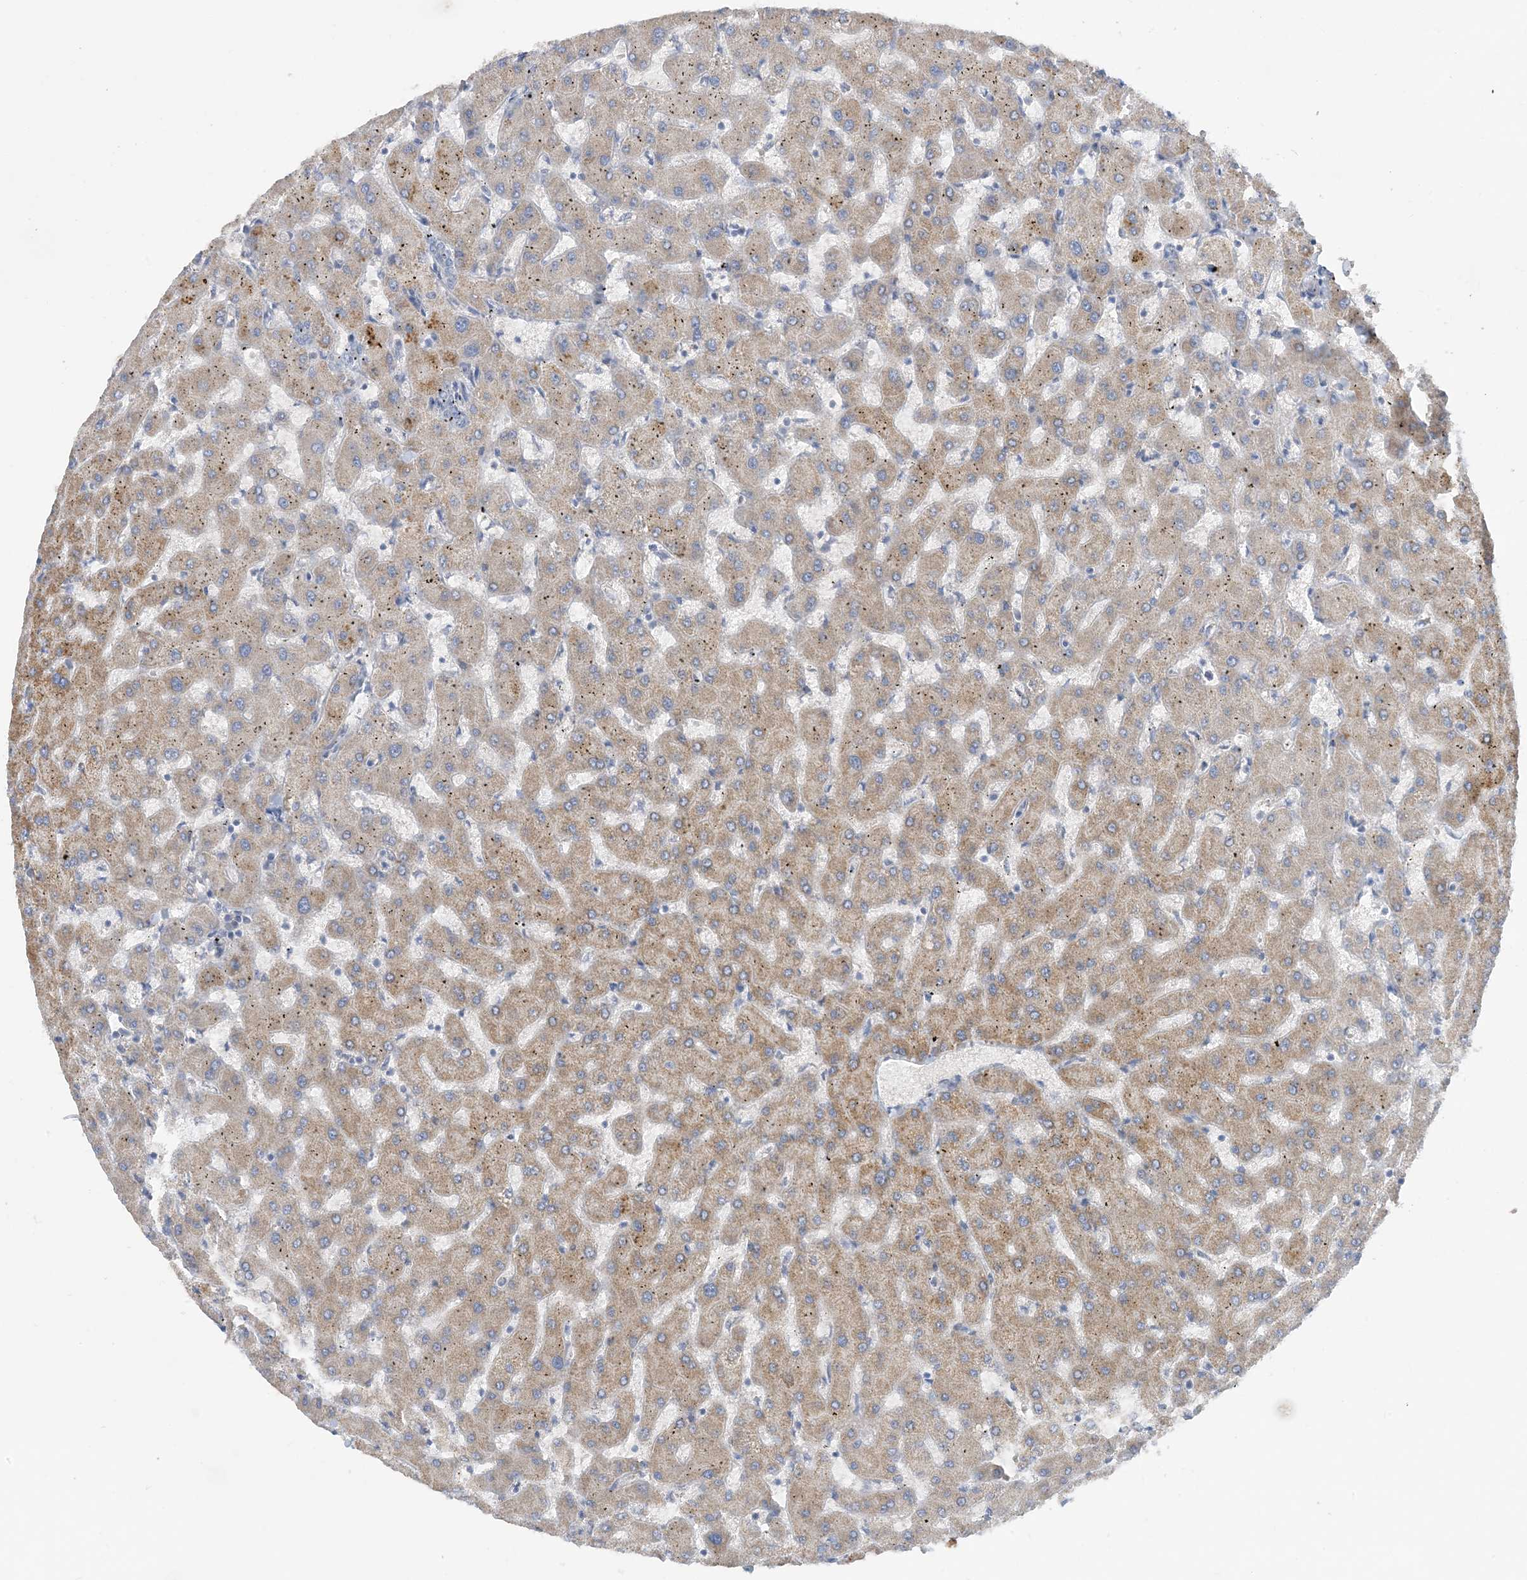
{"staining": {"intensity": "negative", "quantity": "none", "location": "none"}, "tissue": "liver", "cell_type": "Cholangiocytes", "image_type": "normal", "snomed": [{"axis": "morphology", "description": "Normal tissue, NOS"}, {"axis": "topography", "description": "Liver"}], "caption": "This is an immunohistochemistry image of benign human liver. There is no positivity in cholangiocytes.", "gene": "ZCCHC12", "patient": {"sex": "female", "age": 63}}